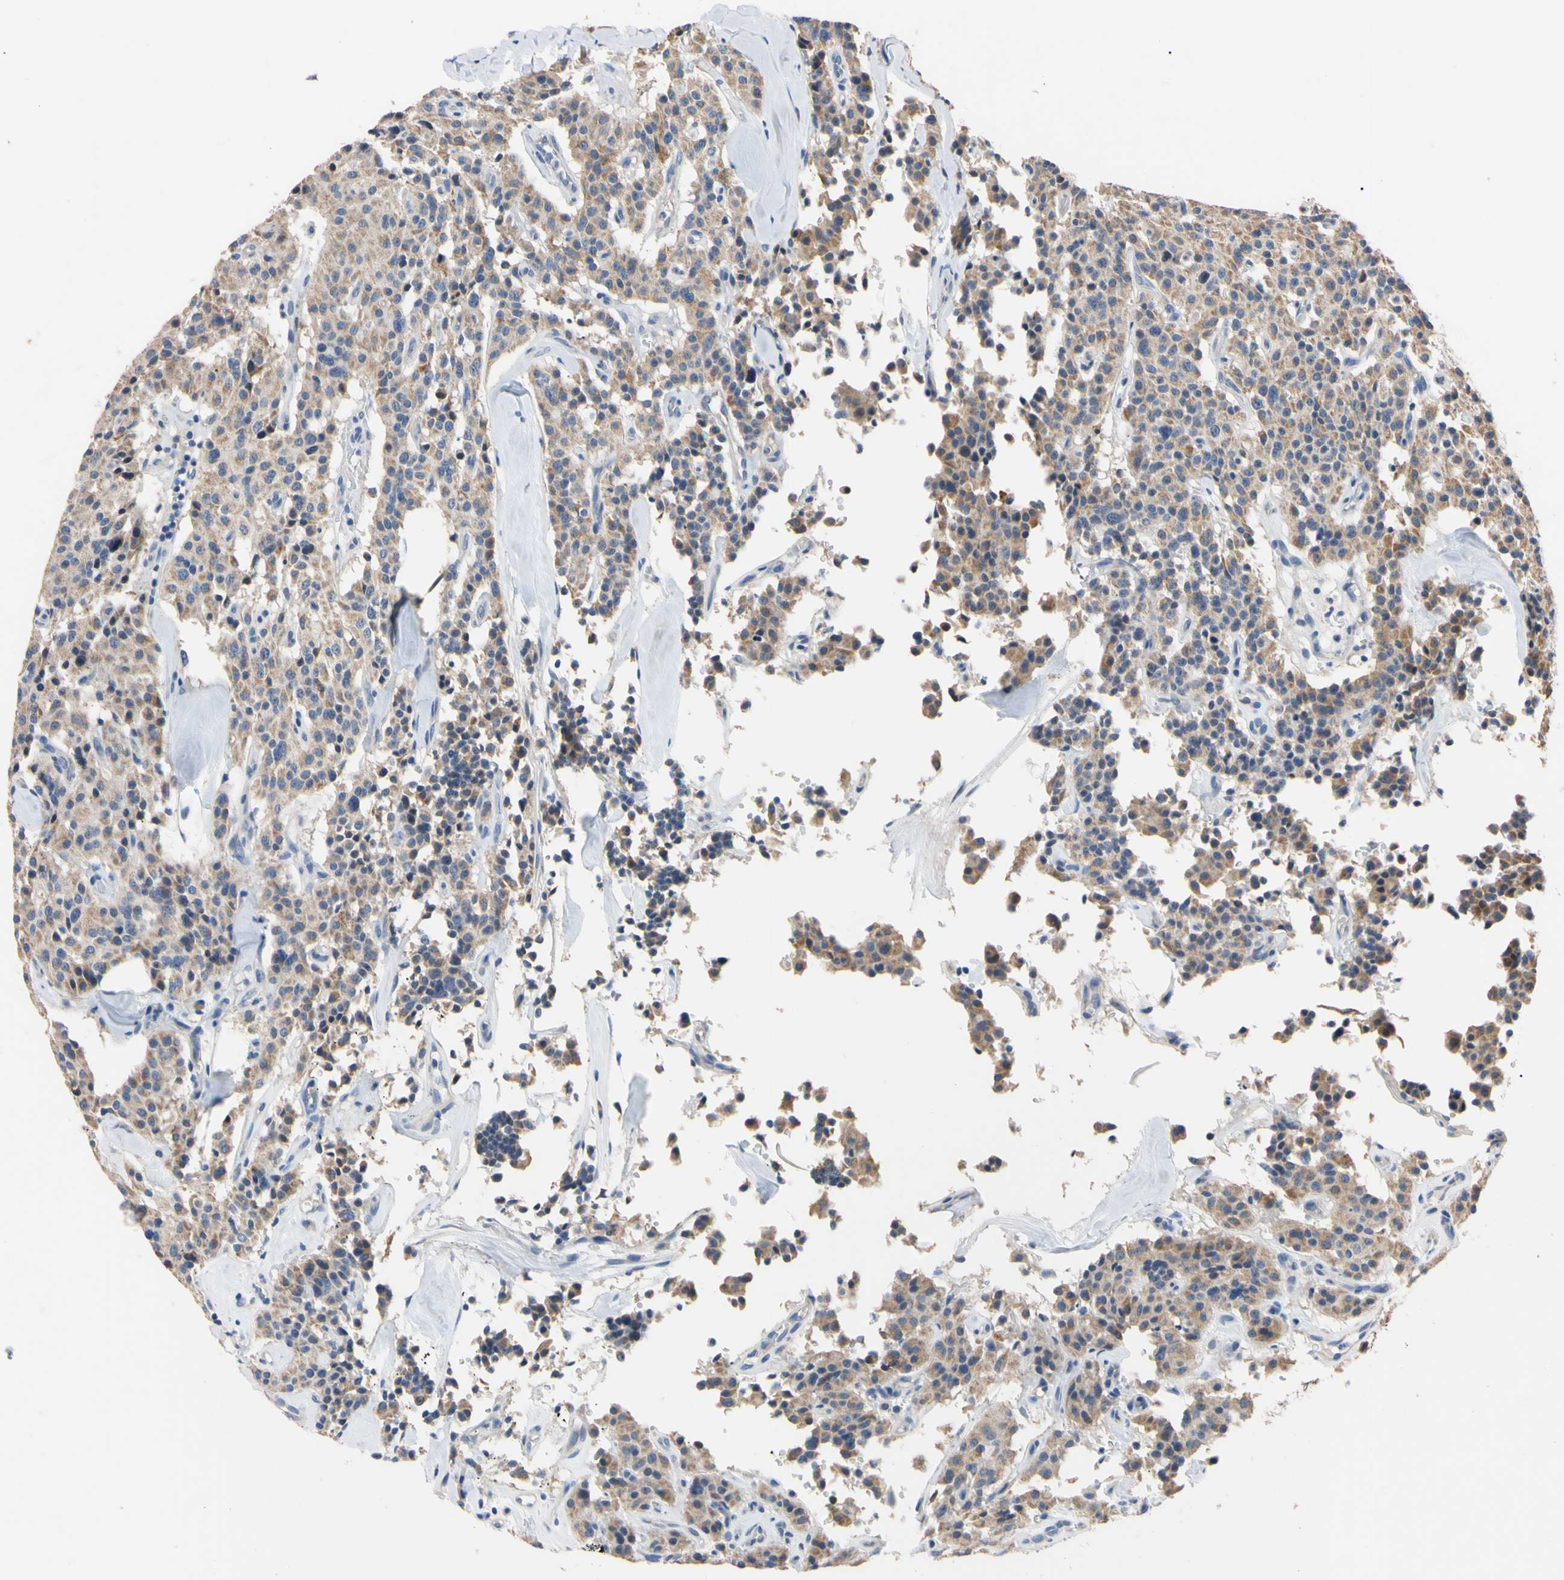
{"staining": {"intensity": "weak", "quantity": ">75%", "location": "cytoplasmic/membranous"}, "tissue": "carcinoid", "cell_type": "Tumor cells", "image_type": "cancer", "snomed": [{"axis": "morphology", "description": "Carcinoid, malignant, NOS"}, {"axis": "topography", "description": "Lung"}], "caption": "A brown stain highlights weak cytoplasmic/membranous staining of a protein in human carcinoid (malignant) tumor cells.", "gene": "PNKD", "patient": {"sex": "male", "age": 30}}